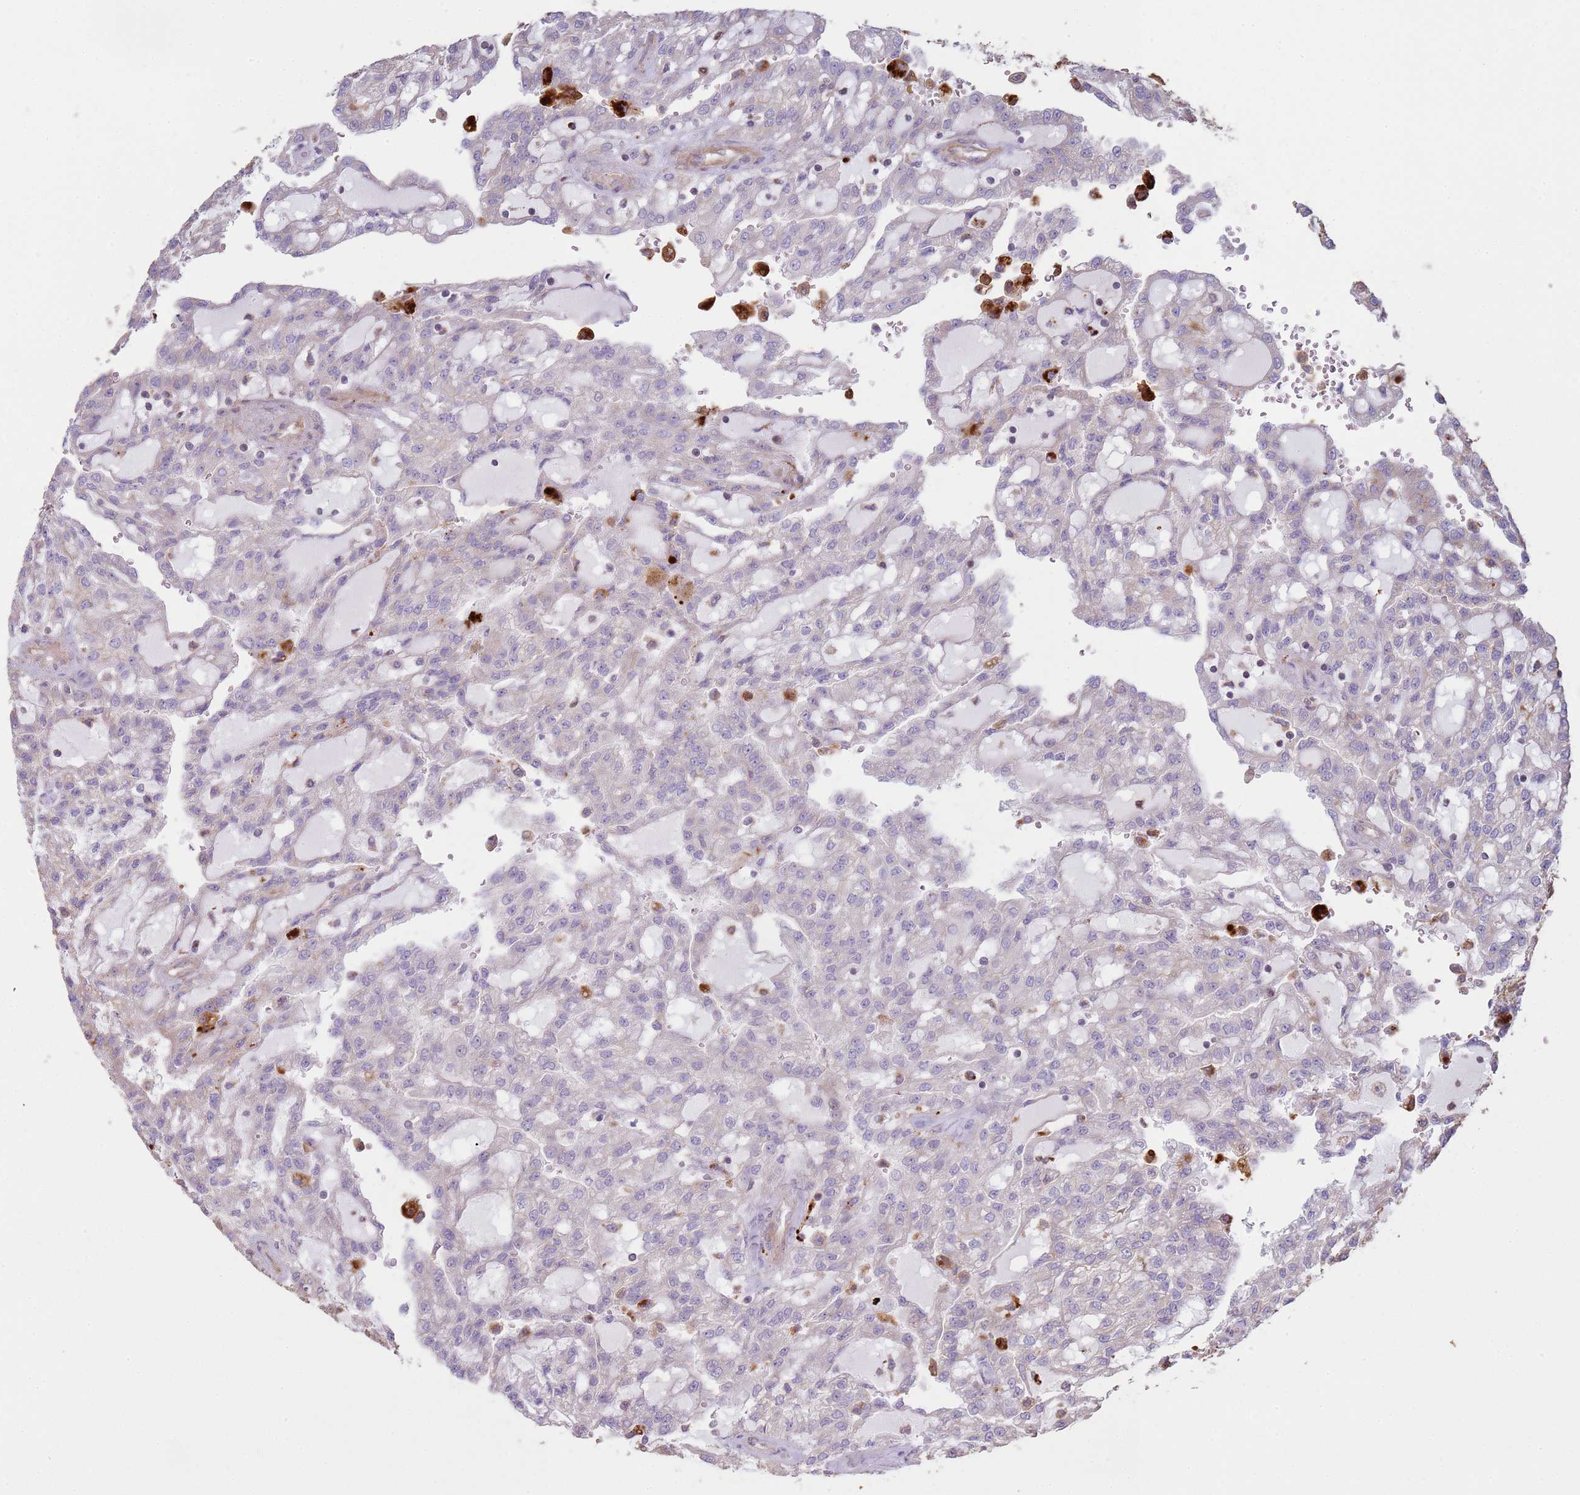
{"staining": {"intensity": "negative", "quantity": "none", "location": "none"}, "tissue": "renal cancer", "cell_type": "Tumor cells", "image_type": "cancer", "snomed": [{"axis": "morphology", "description": "Adenocarcinoma, NOS"}, {"axis": "topography", "description": "Kidney"}], "caption": "Immunohistochemistry (IHC) of human renal cancer (adenocarcinoma) displays no expression in tumor cells. (DAB (3,3'-diaminobenzidine) immunohistochemistry (IHC) visualized using brightfield microscopy, high magnification).", "gene": "NDUFAF4", "patient": {"sex": "male", "age": 63}}